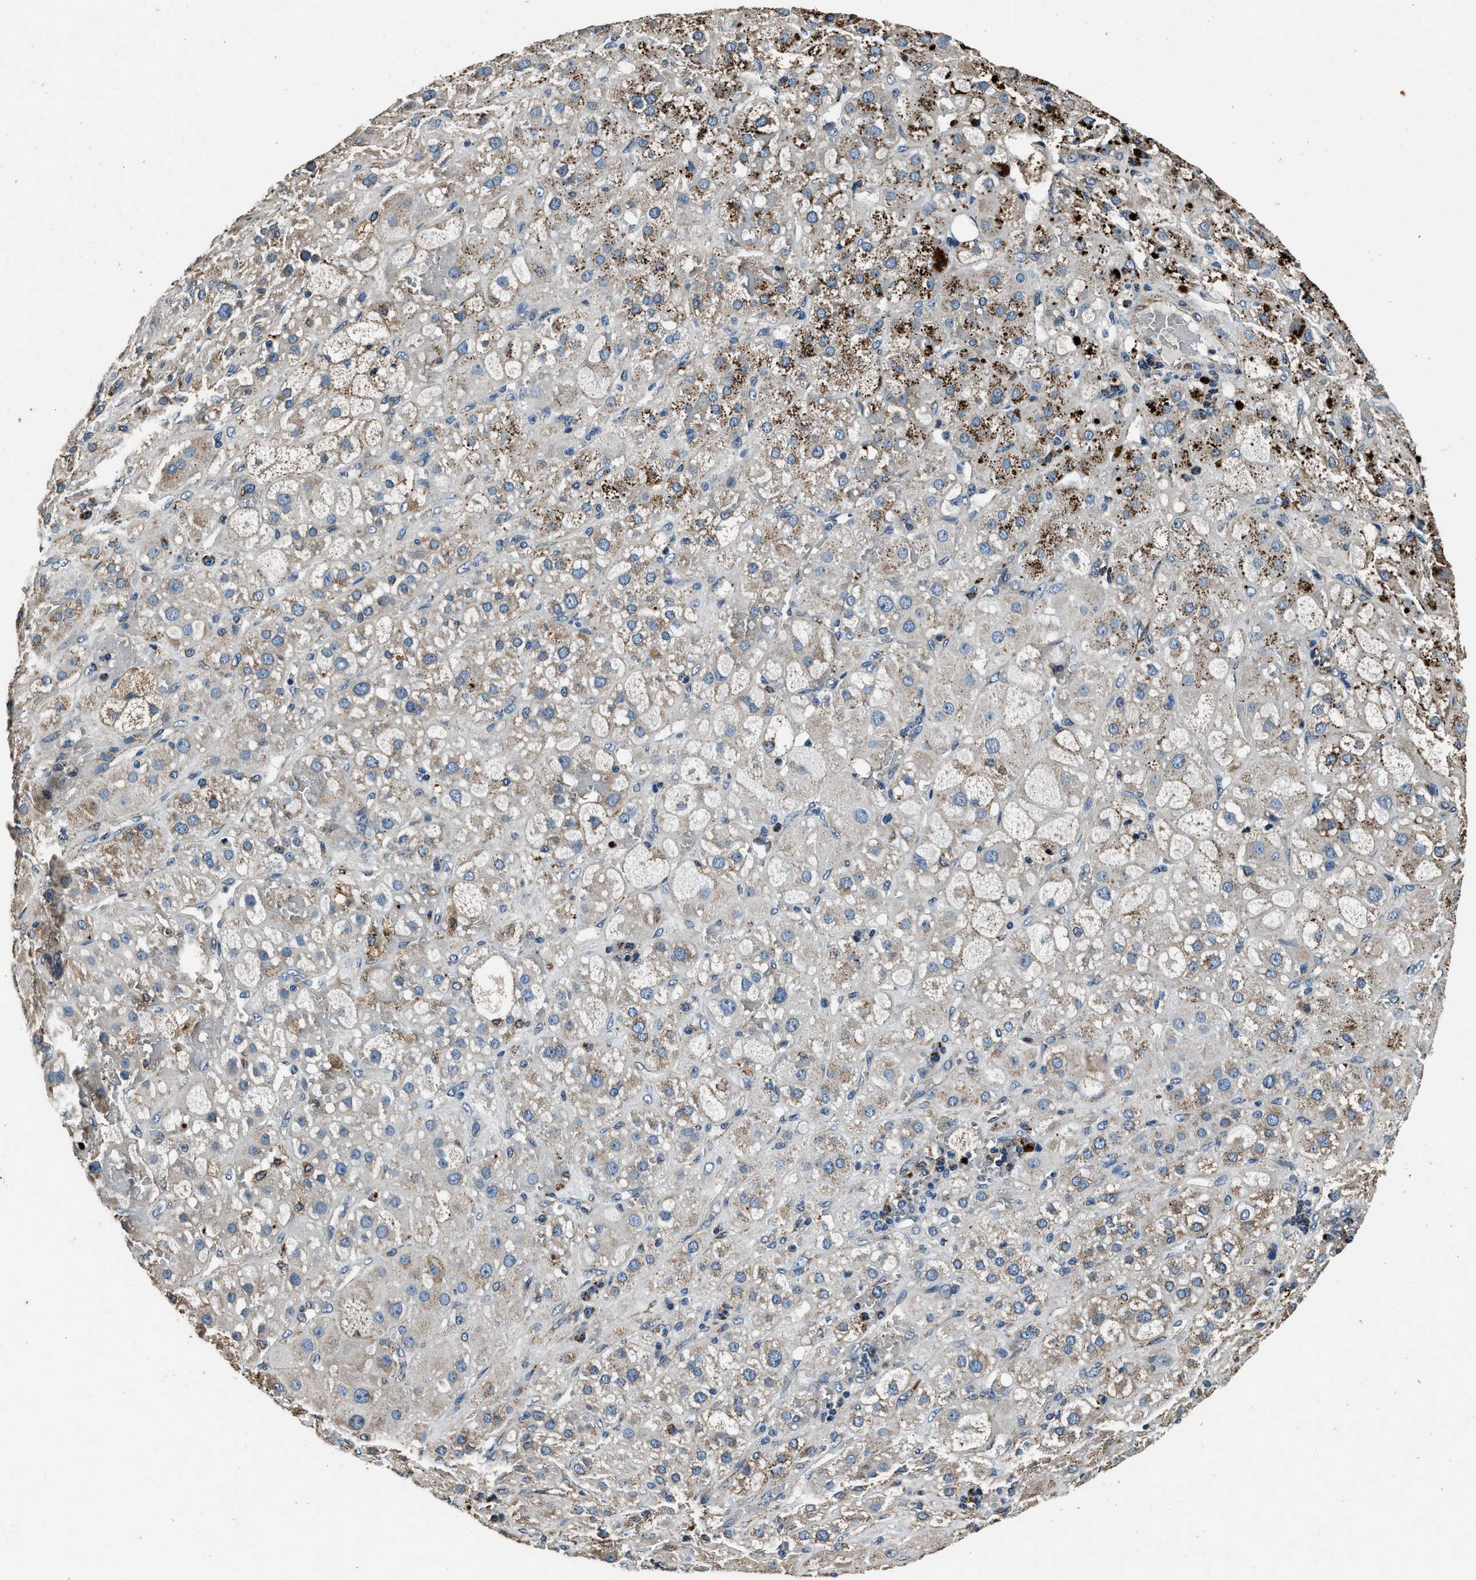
{"staining": {"intensity": "moderate", "quantity": "<25%", "location": "cytoplasmic/membranous"}, "tissue": "adrenal gland", "cell_type": "Glandular cells", "image_type": "normal", "snomed": [{"axis": "morphology", "description": "Normal tissue, NOS"}, {"axis": "topography", "description": "Adrenal gland"}], "caption": "High-magnification brightfield microscopy of unremarkable adrenal gland stained with DAB (3,3'-diaminobenzidine) (brown) and counterstained with hematoxylin (blue). glandular cells exhibit moderate cytoplasmic/membranous positivity is appreciated in about<25% of cells.", "gene": "OGDH", "patient": {"sex": "female", "age": 47}}